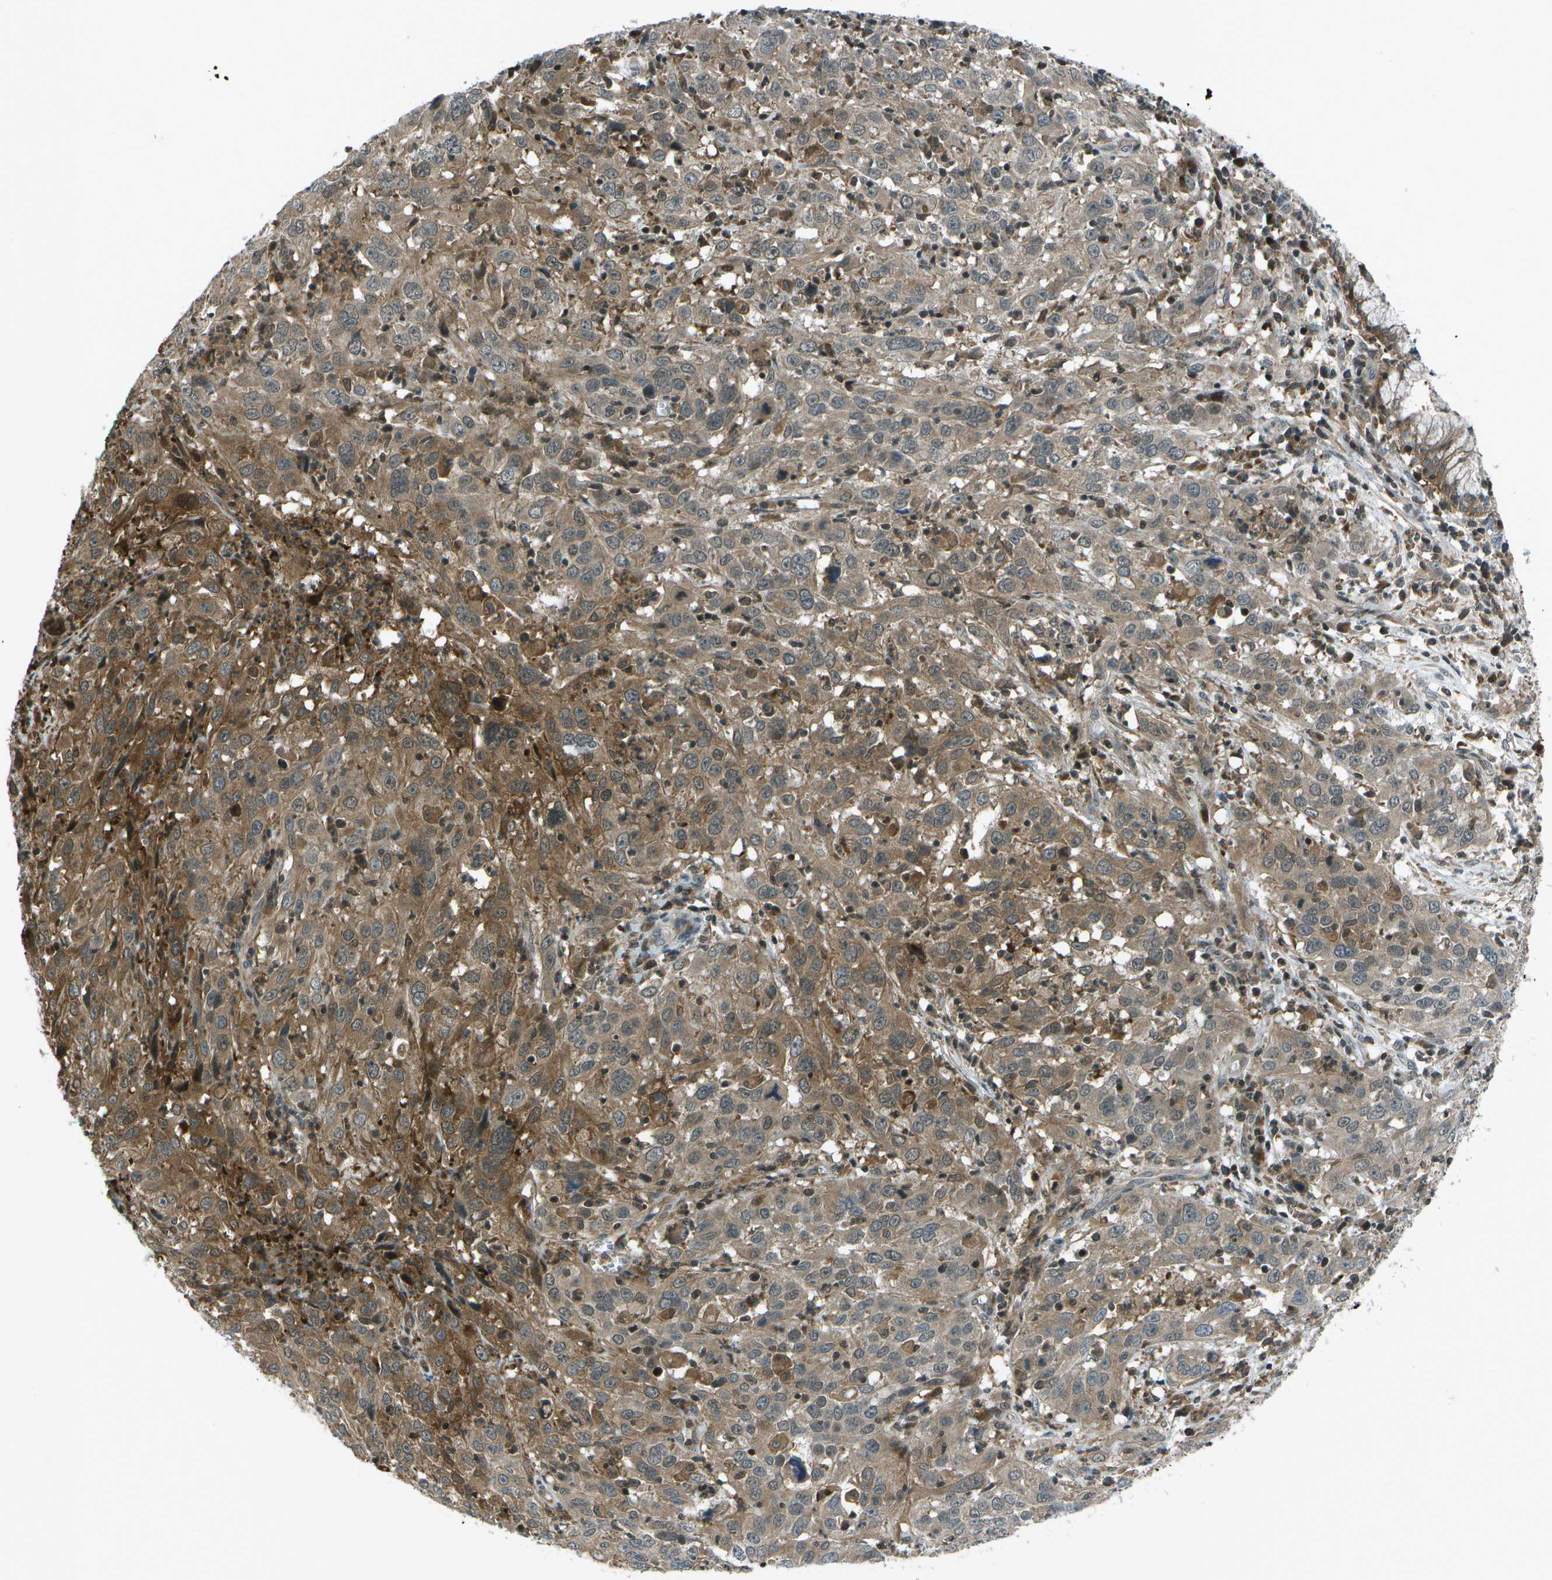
{"staining": {"intensity": "moderate", "quantity": ">75%", "location": "cytoplasmic/membranous"}, "tissue": "cervical cancer", "cell_type": "Tumor cells", "image_type": "cancer", "snomed": [{"axis": "morphology", "description": "Squamous cell carcinoma, NOS"}, {"axis": "topography", "description": "Cervix"}], "caption": "Cervical cancer tissue exhibits moderate cytoplasmic/membranous expression in approximately >75% of tumor cells, visualized by immunohistochemistry.", "gene": "TMEM19", "patient": {"sex": "female", "age": 32}}